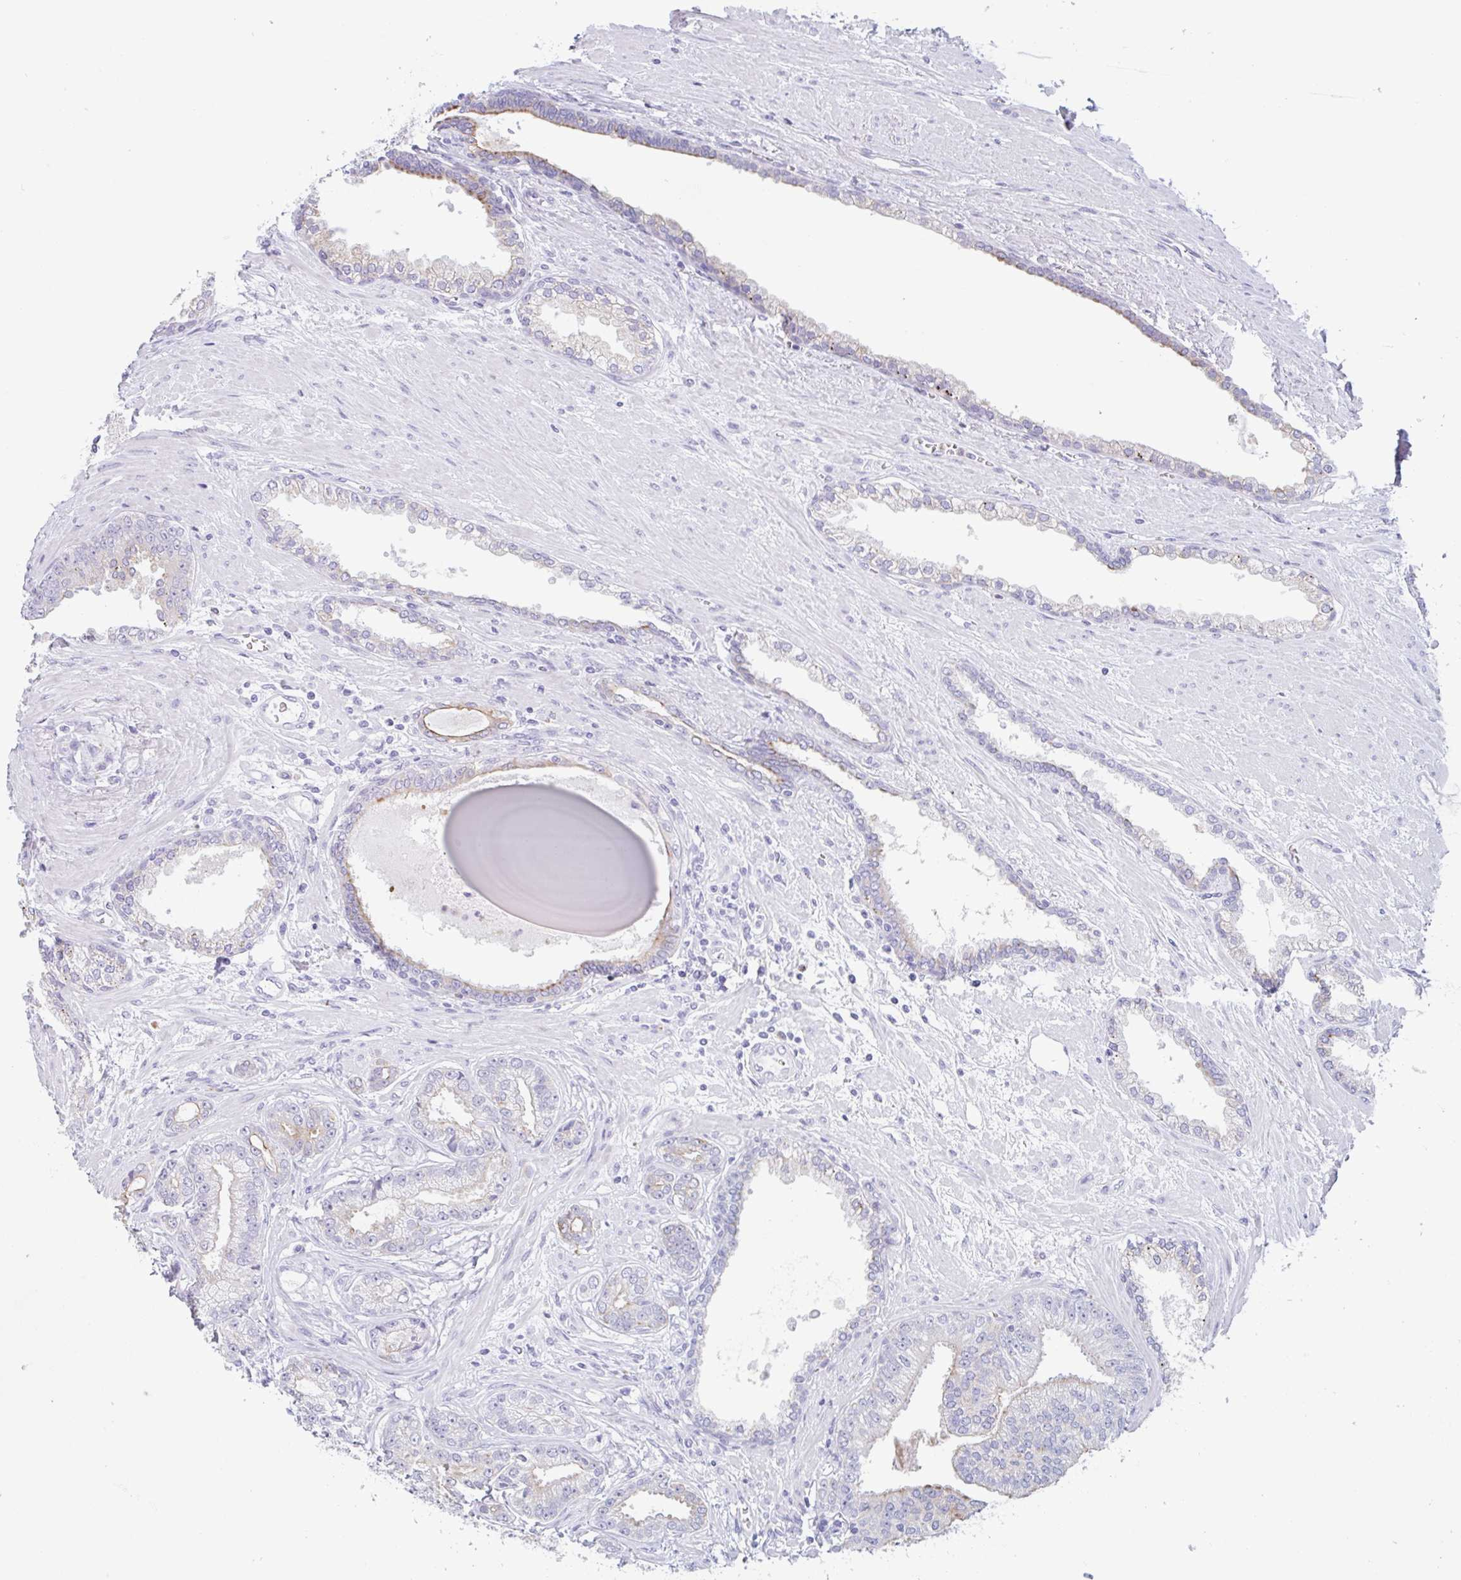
{"staining": {"intensity": "moderate", "quantity": "<25%", "location": "cytoplasmic/membranous"}, "tissue": "prostate cancer", "cell_type": "Tumor cells", "image_type": "cancer", "snomed": [{"axis": "morphology", "description": "Adenocarcinoma, Low grade"}, {"axis": "topography", "description": "Prostate"}], "caption": "The immunohistochemical stain labels moderate cytoplasmic/membranous expression in tumor cells of prostate cancer tissue.", "gene": "DTWD2", "patient": {"sex": "male", "age": 61}}